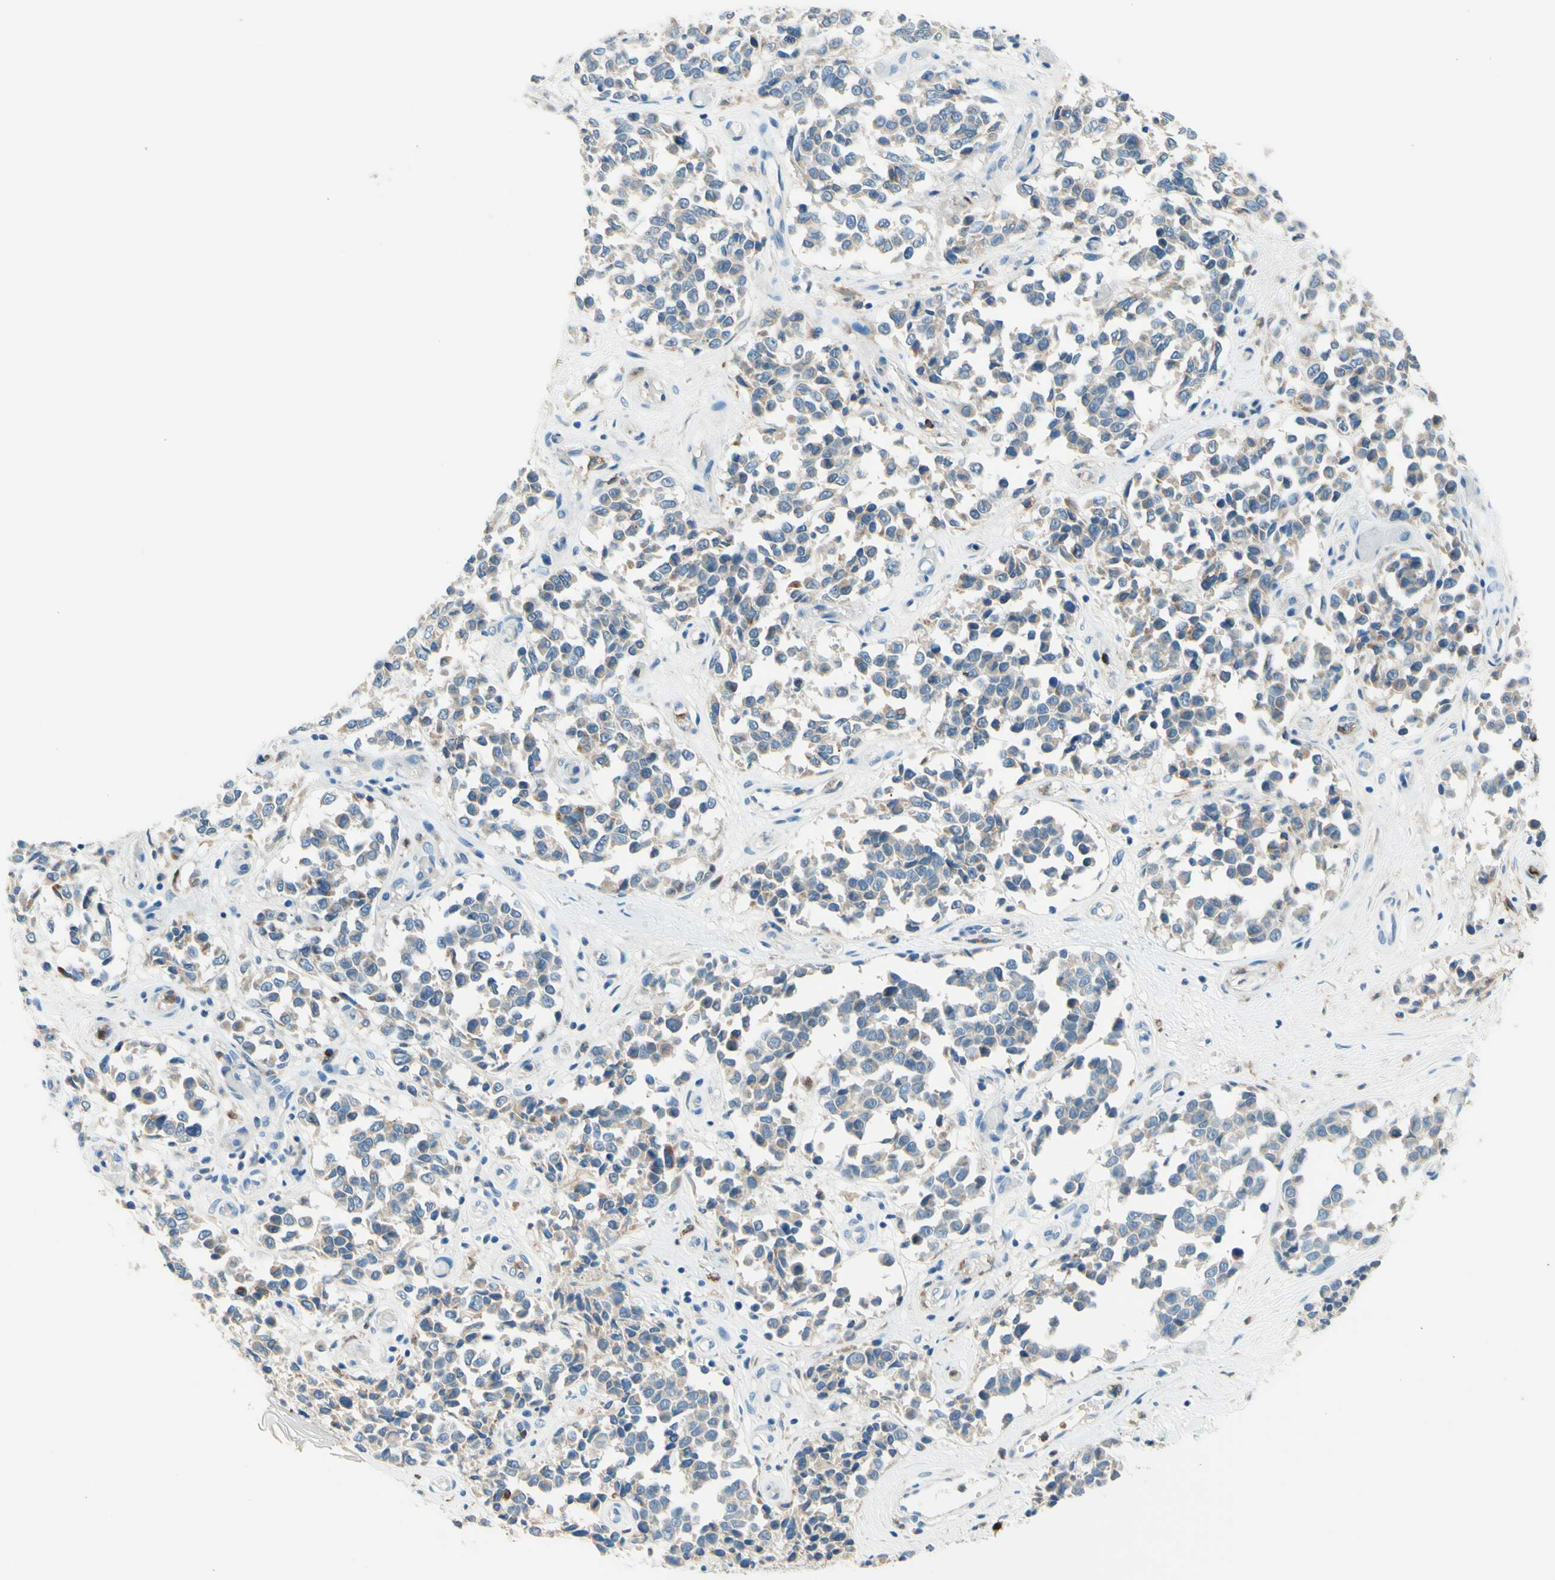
{"staining": {"intensity": "weak", "quantity": "<25%", "location": "cytoplasmic/membranous"}, "tissue": "melanoma", "cell_type": "Tumor cells", "image_type": "cancer", "snomed": [{"axis": "morphology", "description": "Malignant melanoma, NOS"}, {"axis": "topography", "description": "Skin"}], "caption": "Tumor cells show no significant expression in malignant melanoma.", "gene": "SIGLEC9", "patient": {"sex": "female", "age": 64}}